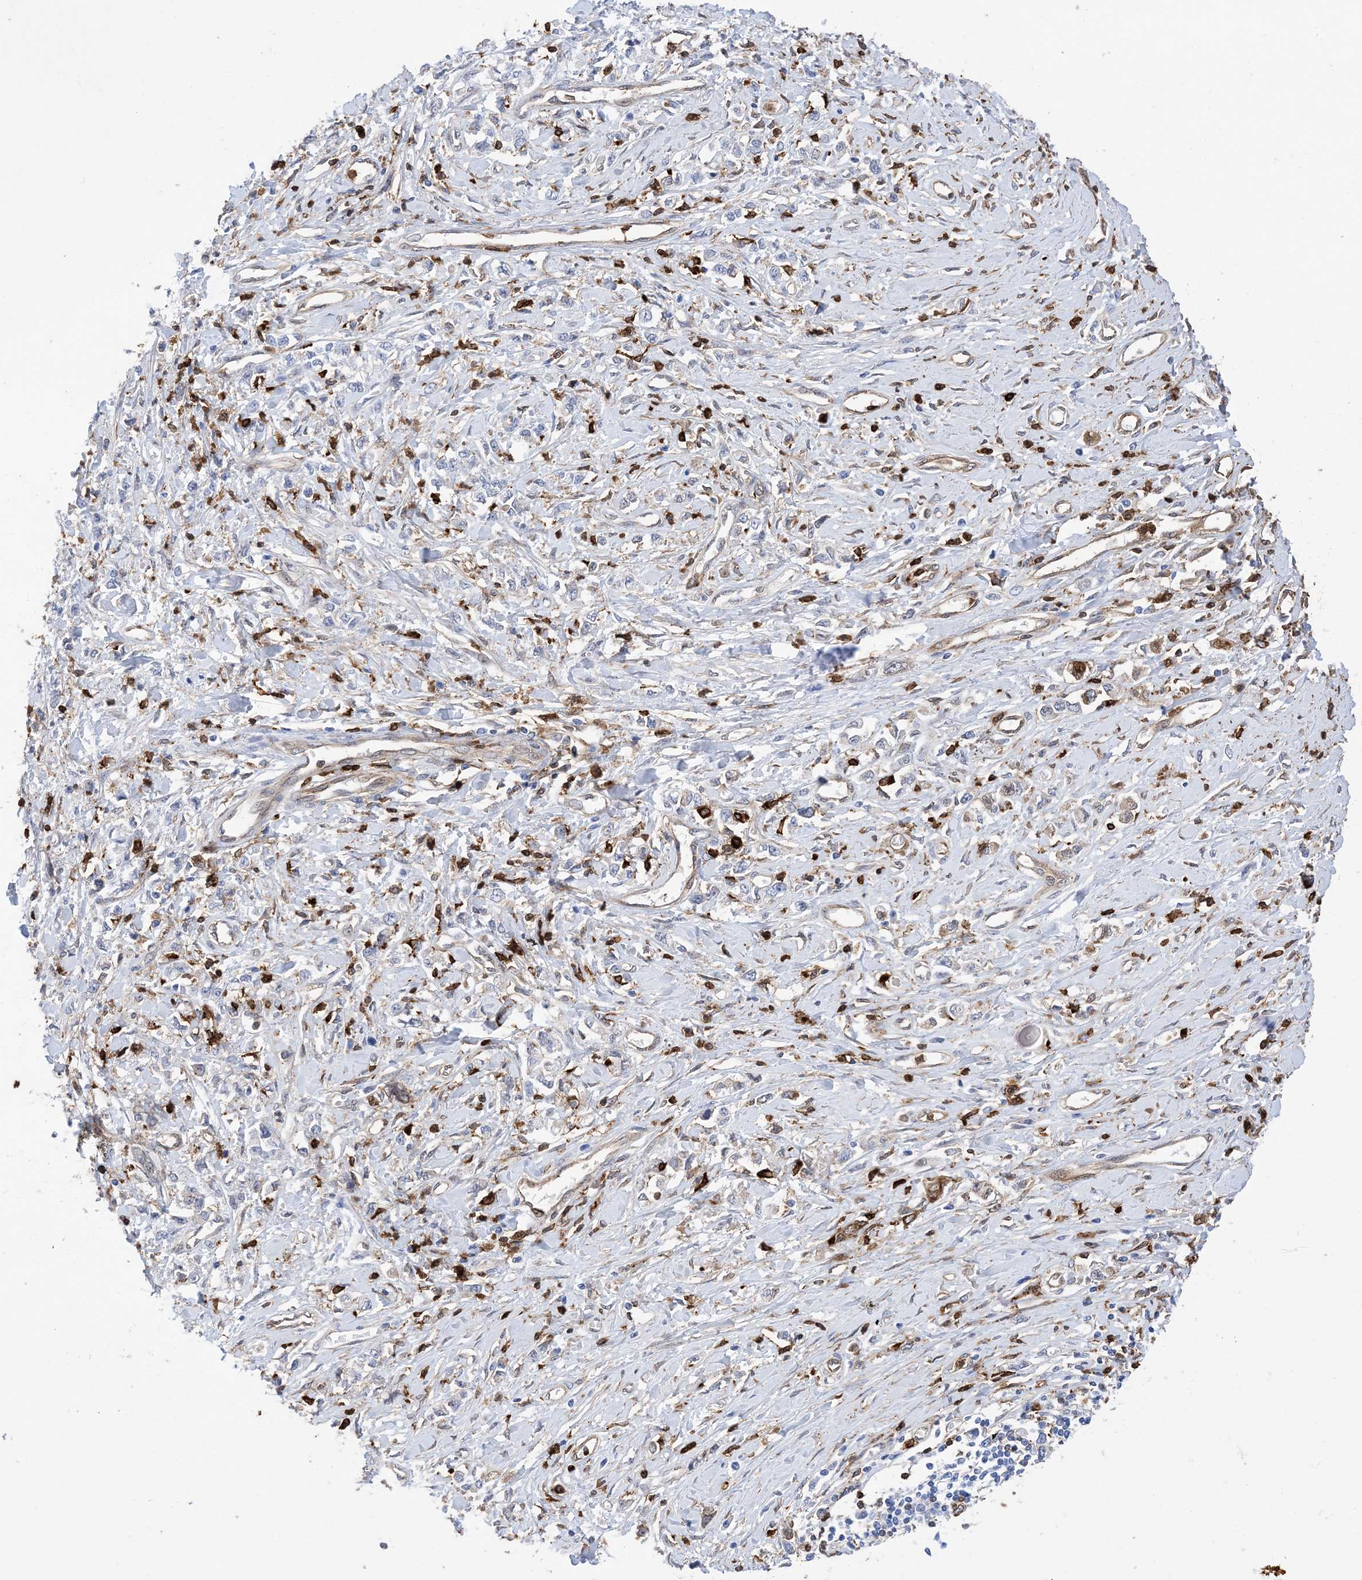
{"staining": {"intensity": "negative", "quantity": "none", "location": "none"}, "tissue": "stomach cancer", "cell_type": "Tumor cells", "image_type": "cancer", "snomed": [{"axis": "morphology", "description": "Adenocarcinoma, NOS"}, {"axis": "topography", "description": "Stomach"}], "caption": "The immunohistochemistry photomicrograph has no significant positivity in tumor cells of stomach adenocarcinoma tissue. The staining was performed using DAB (3,3'-diaminobenzidine) to visualize the protein expression in brown, while the nuclei were stained in blue with hematoxylin (Magnification: 20x).", "gene": "ANXA1", "patient": {"sex": "female", "age": 76}}